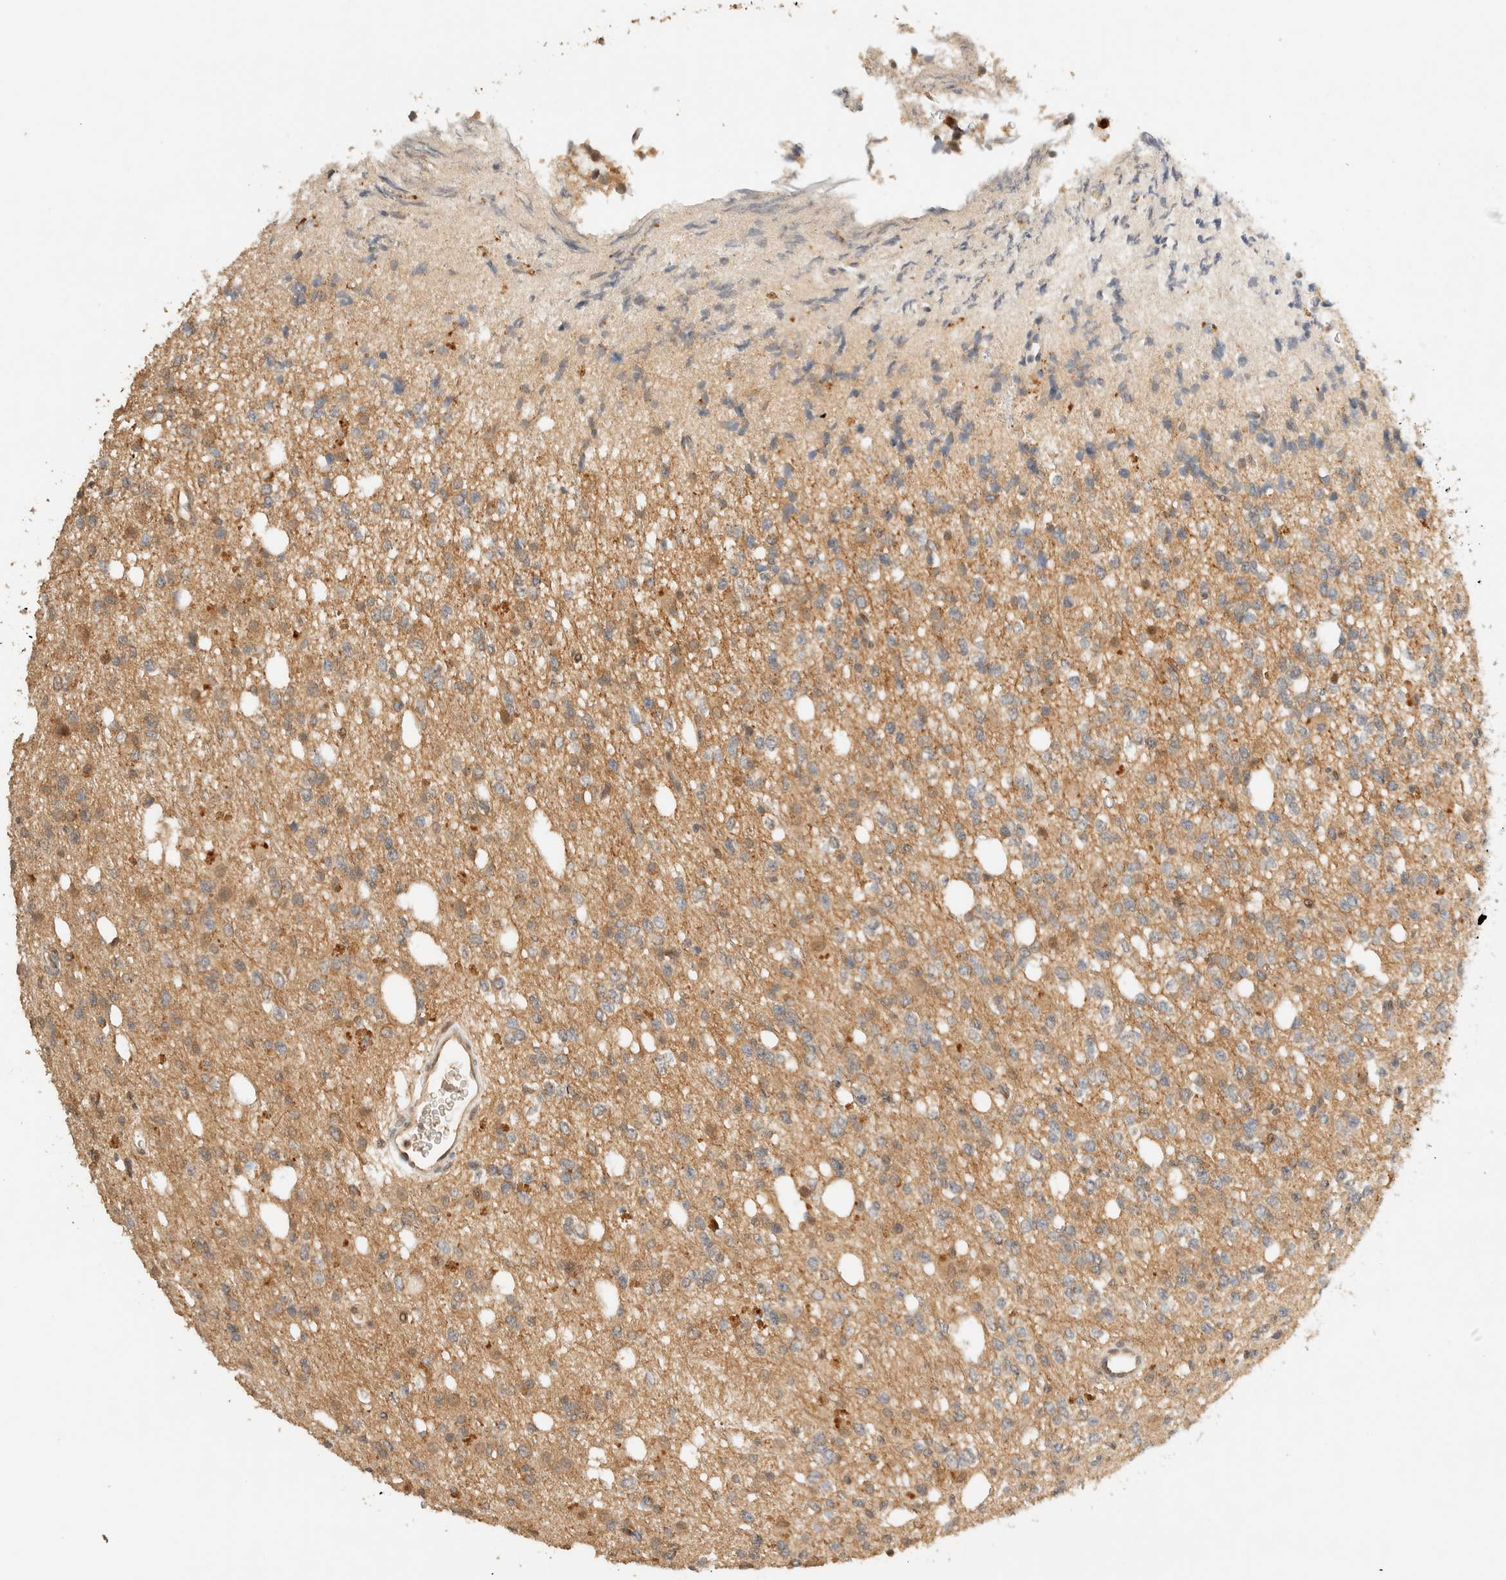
{"staining": {"intensity": "weak", "quantity": "25%-75%", "location": "cytoplasmic/membranous"}, "tissue": "glioma", "cell_type": "Tumor cells", "image_type": "cancer", "snomed": [{"axis": "morphology", "description": "Glioma, malignant, High grade"}, {"axis": "topography", "description": "Brain"}], "caption": "The photomicrograph displays immunohistochemical staining of malignant high-grade glioma. There is weak cytoplasmic/membranous positivity is appreciated in about 25%-75% of tumor cells.", "gene": "ZBTB34", "patient": {"sex": "female", "age": 62}}